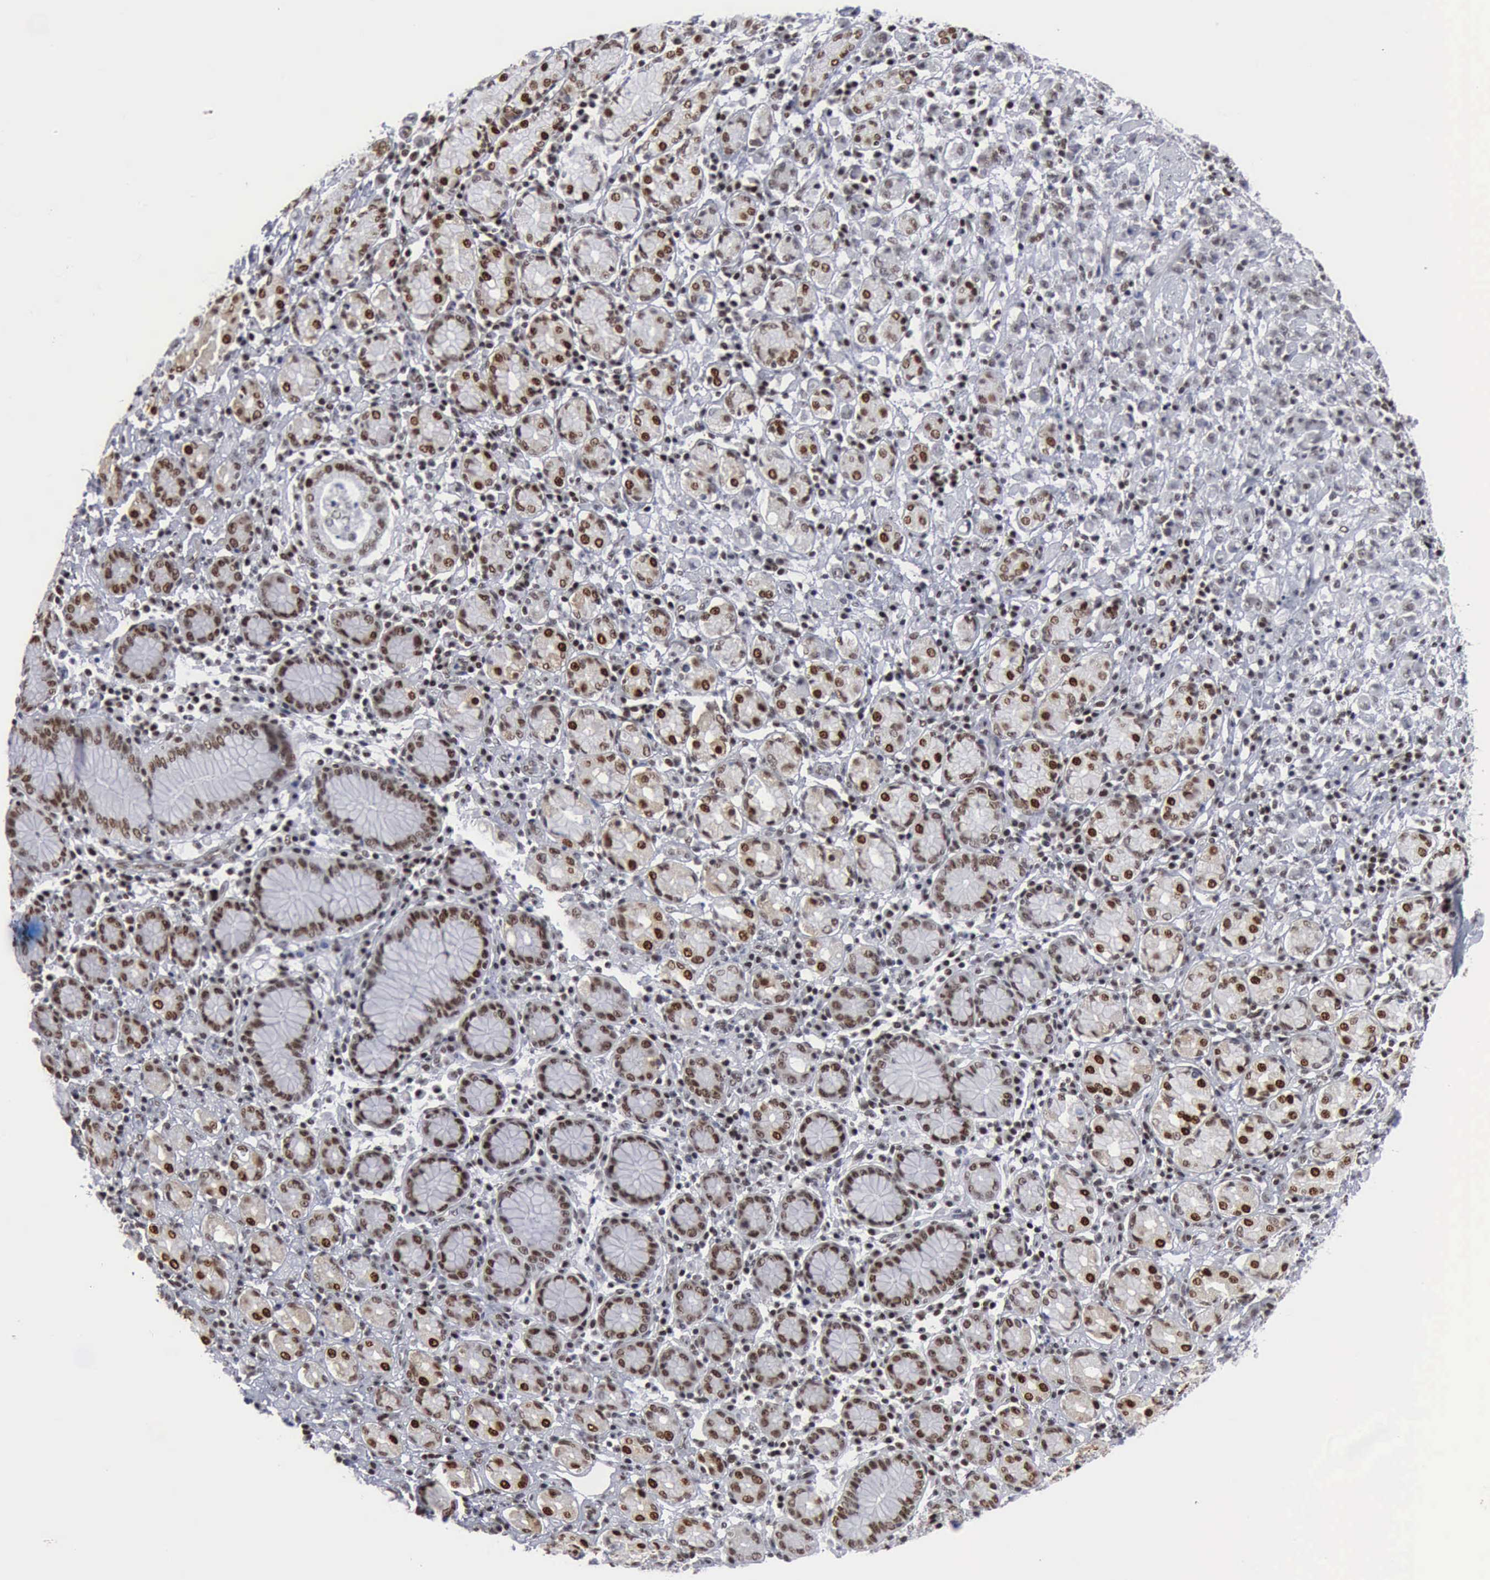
{"staining": {"intensity": "weak", "quantity": ">75%", "location": "nuclear"}, "tissue": "stomach cancer", "cell_type": "Tumor cells", "image_type": "cancer", "snomed": [{"axis": "morphology", "description": "Adenocarcinoma, NOS"}, {"axis": "topography", "description": "Stomach, lower"}], "caption": "Adenocarcinoma (stomach) tissue demonstrates weak nuclear positivity in approximately >75% of tumor cells, visualized by immunohistochemistry.", "gene": "XPA", "patient": {"sex": "male", "age": 88}}